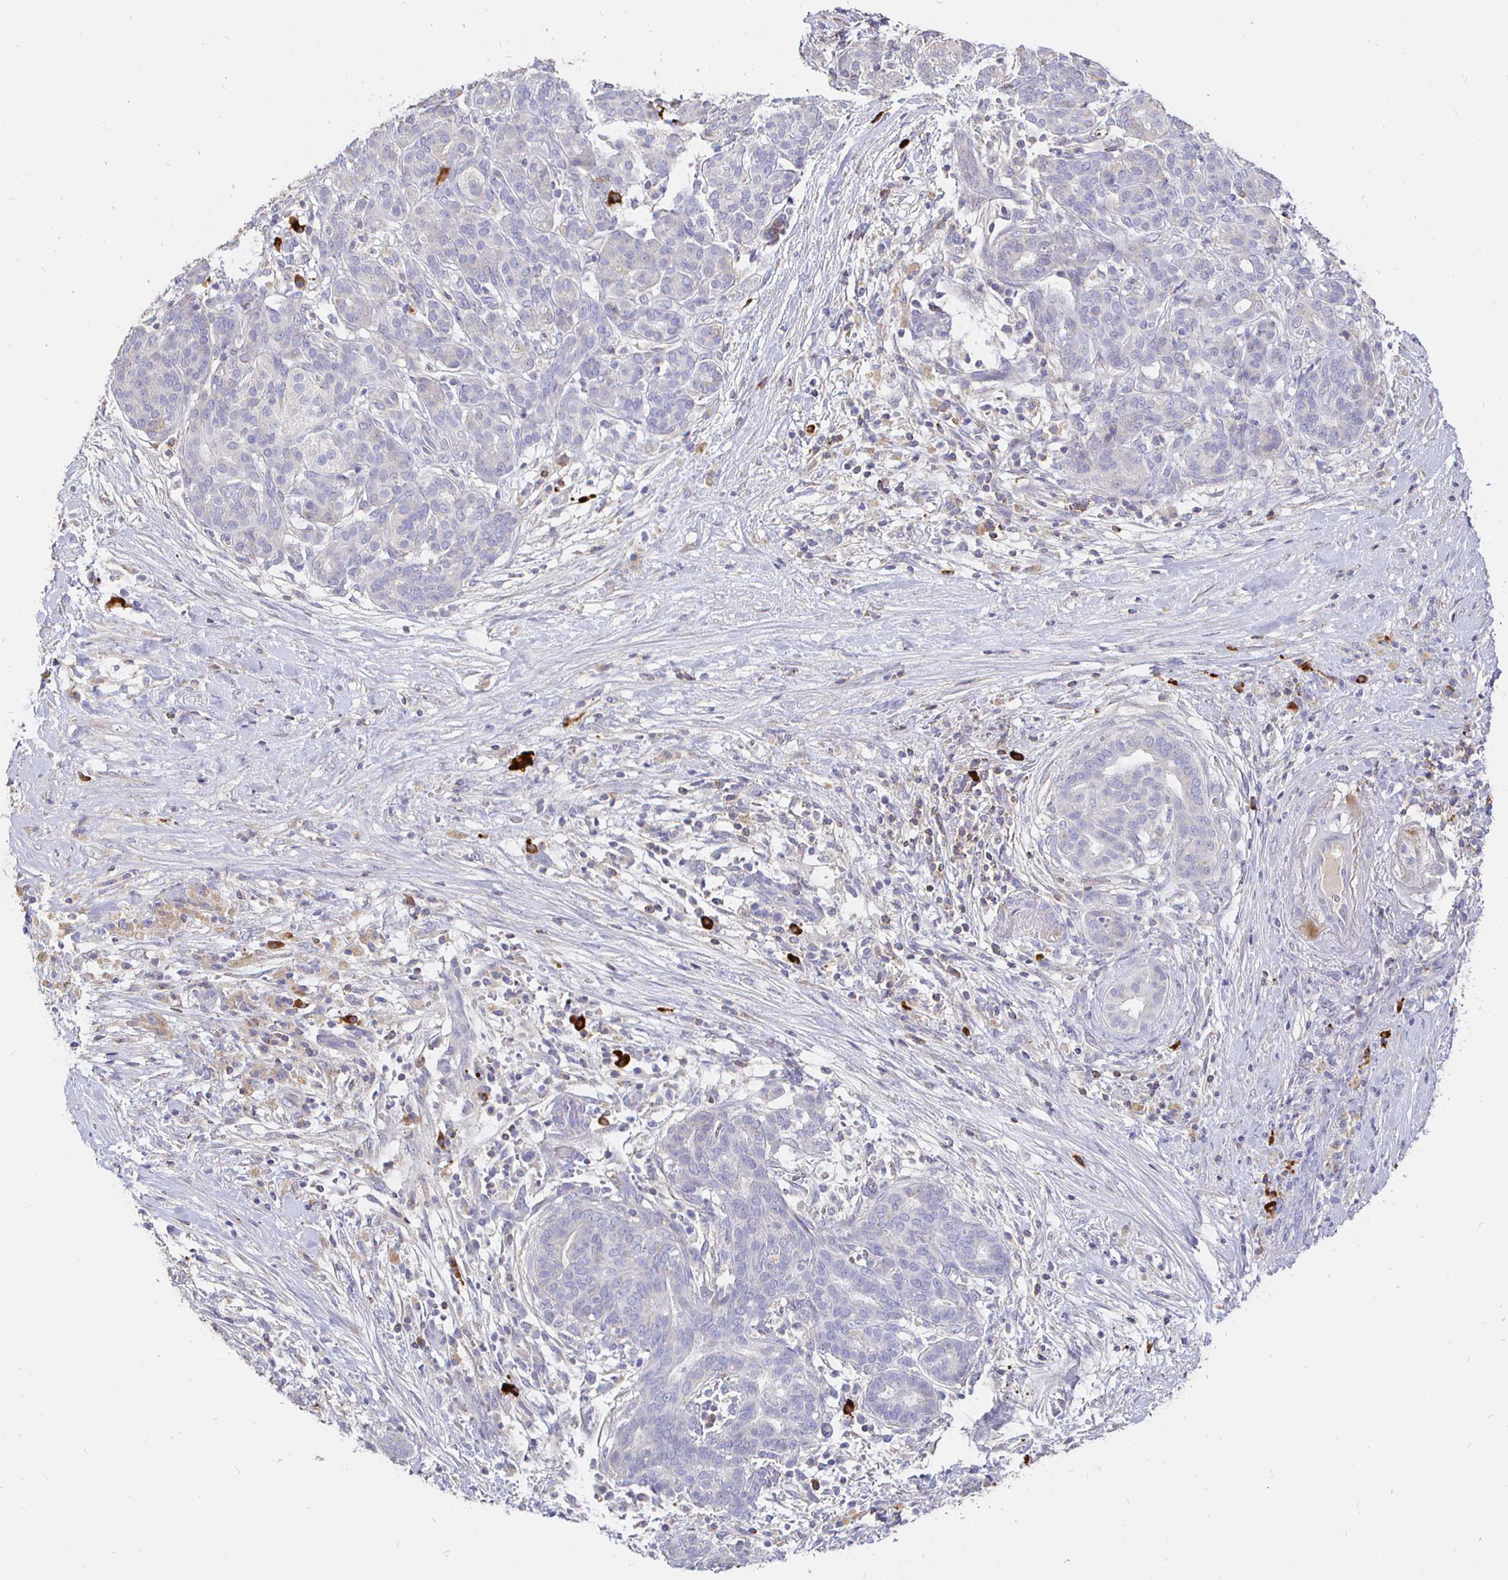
{"staining": {"intensity": "negative", "quantity": "none", "location": "none"}, "tissue": "pancreatic cancer", "cell_type": "Tumor cells", "image_type": "cancer", "snomed": [{"axis": "morphology", "description": "Adenocarcinoma, NOS"}, {"axis": "topography", "description": "Pancreas"}], "caption": "Protein analysis of adenocarcinoma (pancreatic) demonstrates no significant positivity in tumor cells. (DAB immunohistochemistry with hematoxylin counter stain).", "gene": "CXCR3", "patient": {"sex": "male", "age": 44}}